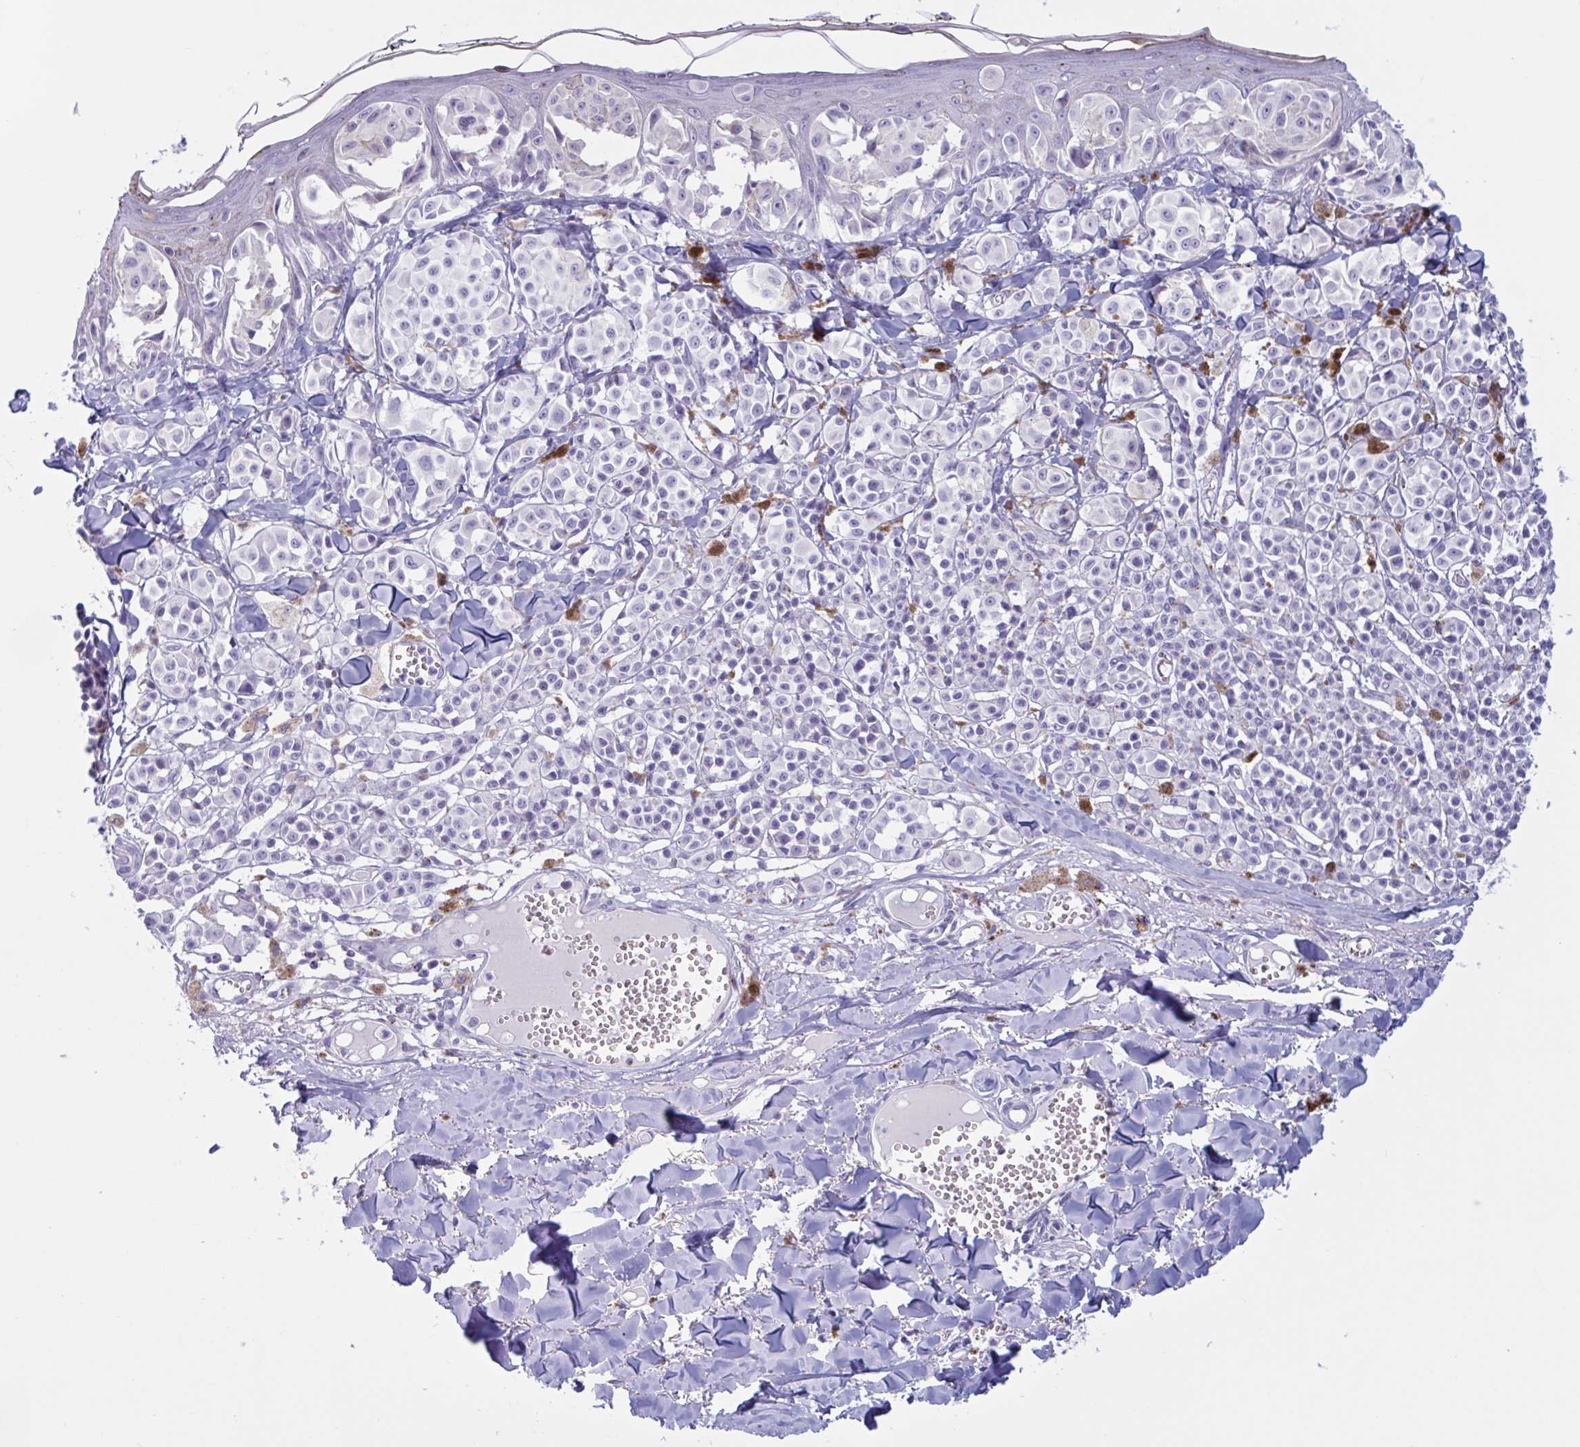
{"staining": {"intensity": "negative", "quantity": "none", "location": "none"}, "tissue": "melanoma", "cell_type": "Tumor cells", "image_type": "cancer", "snomed": [{"axis": "morphology", "description": "Malignant melanoma, NOS"}, {"axis": "topography", "description": "Skin"}], "caption": "This is an immunohistochemistry (IHC) photomicrograph of human malignant melanoma. There is no expression in tumor cells.", "gene": "XCL1", "patient": {"sex": "female", "age": 43}}